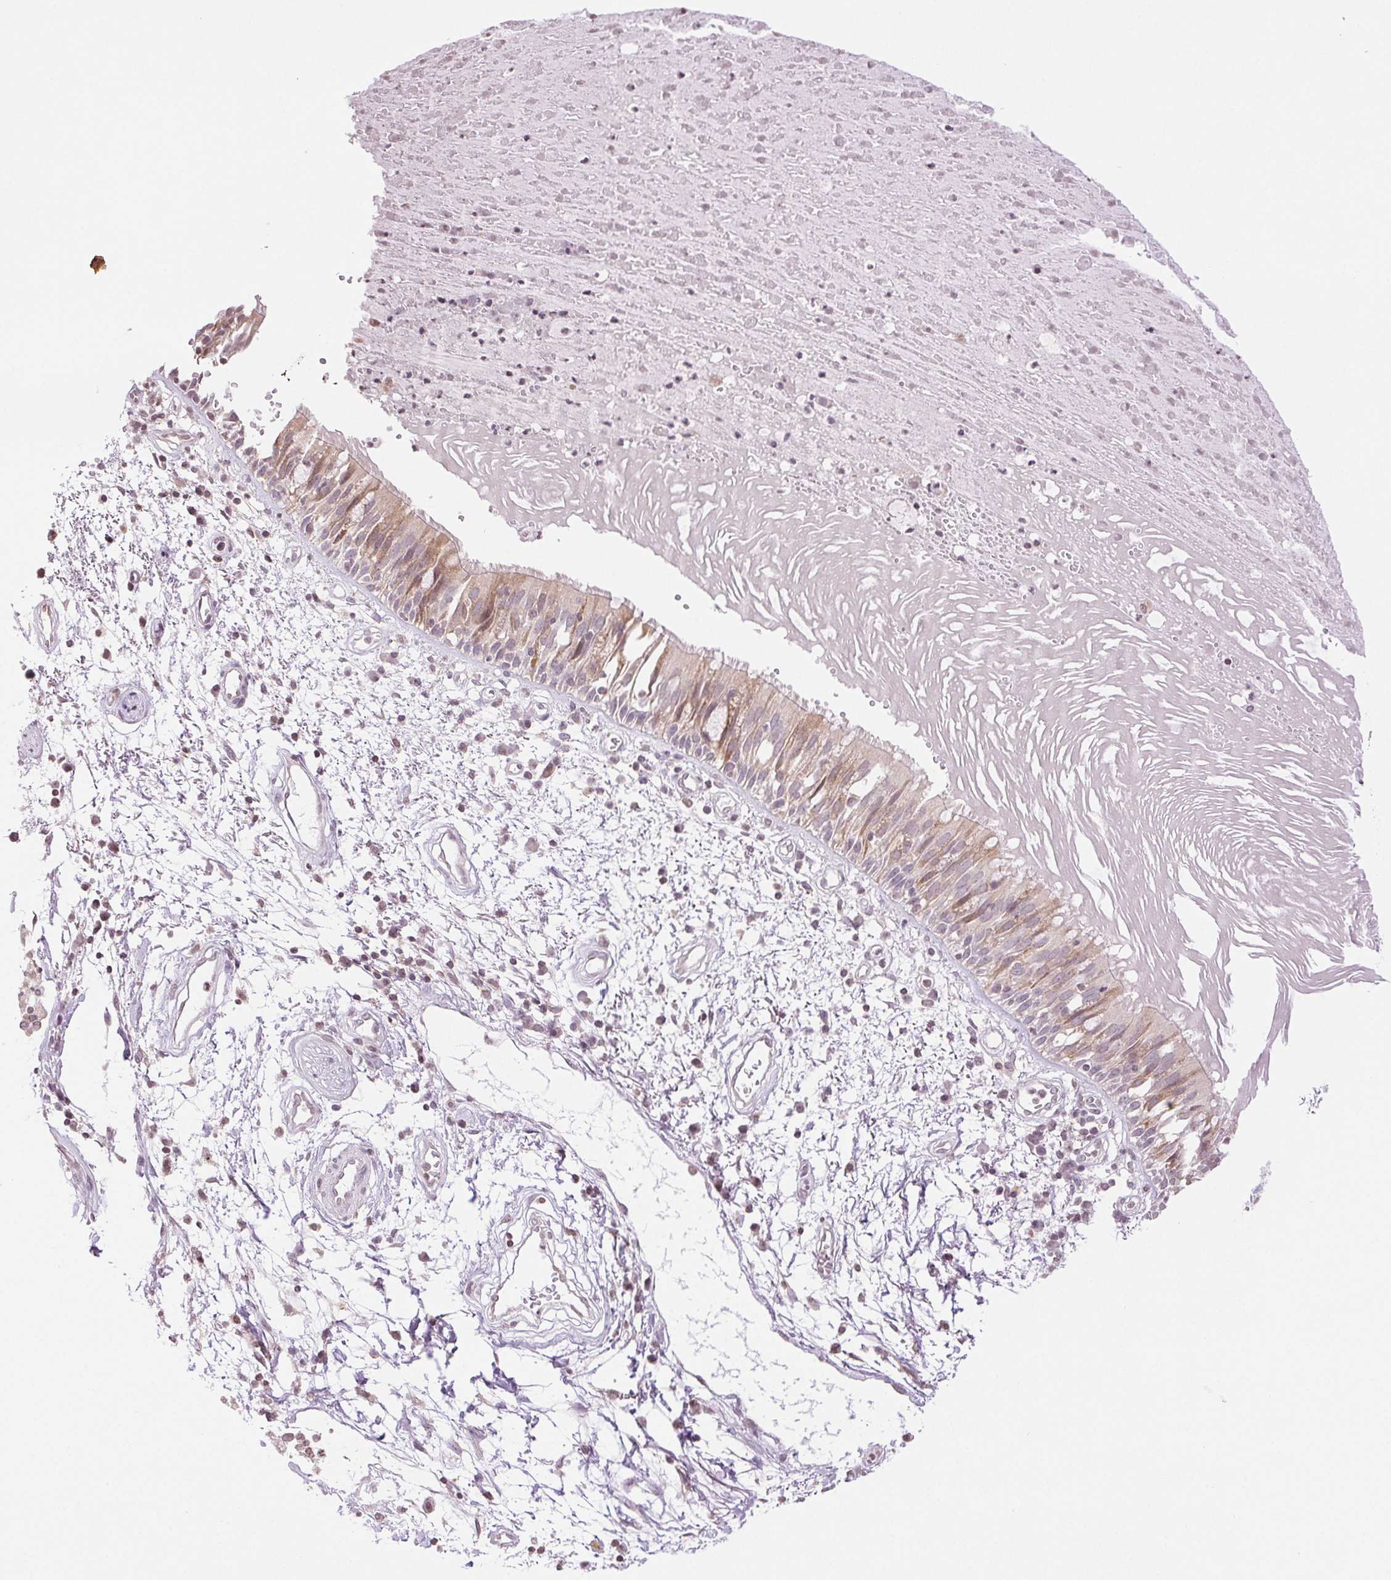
{"staining": {"intensity": "weak", "quantity": "25%-75%", "location": "cytoplasmic/membranous,nuclear"}, "tissue": "bronchus", "cell_type": "Respiratory epithelial cells", "image_type": "normal", "snomed": [{"axis": "morphology", "description": "Normal tissue, NOS"}, {"axis": "morphology", "description": "Squamous cell carcinoma, NOS"}, {"axis": "topography", "description": "Cartilage tissue"}, {"axis": "topography", "description": "Bronchus"}, {"axis": "topography", "description": "Lung"}], "caption": "Immunohistochemical staining of benign human bronchus demonstrates weak cytoplasmic/membranous,nuclear protein positivity in approximately 25%-75% of respiratory epithelial cells. (DAB IHC with brightfield microscopy, high magnification).", "gene": "TNNT3", "patient": {"sex": "male", "age": 66}}